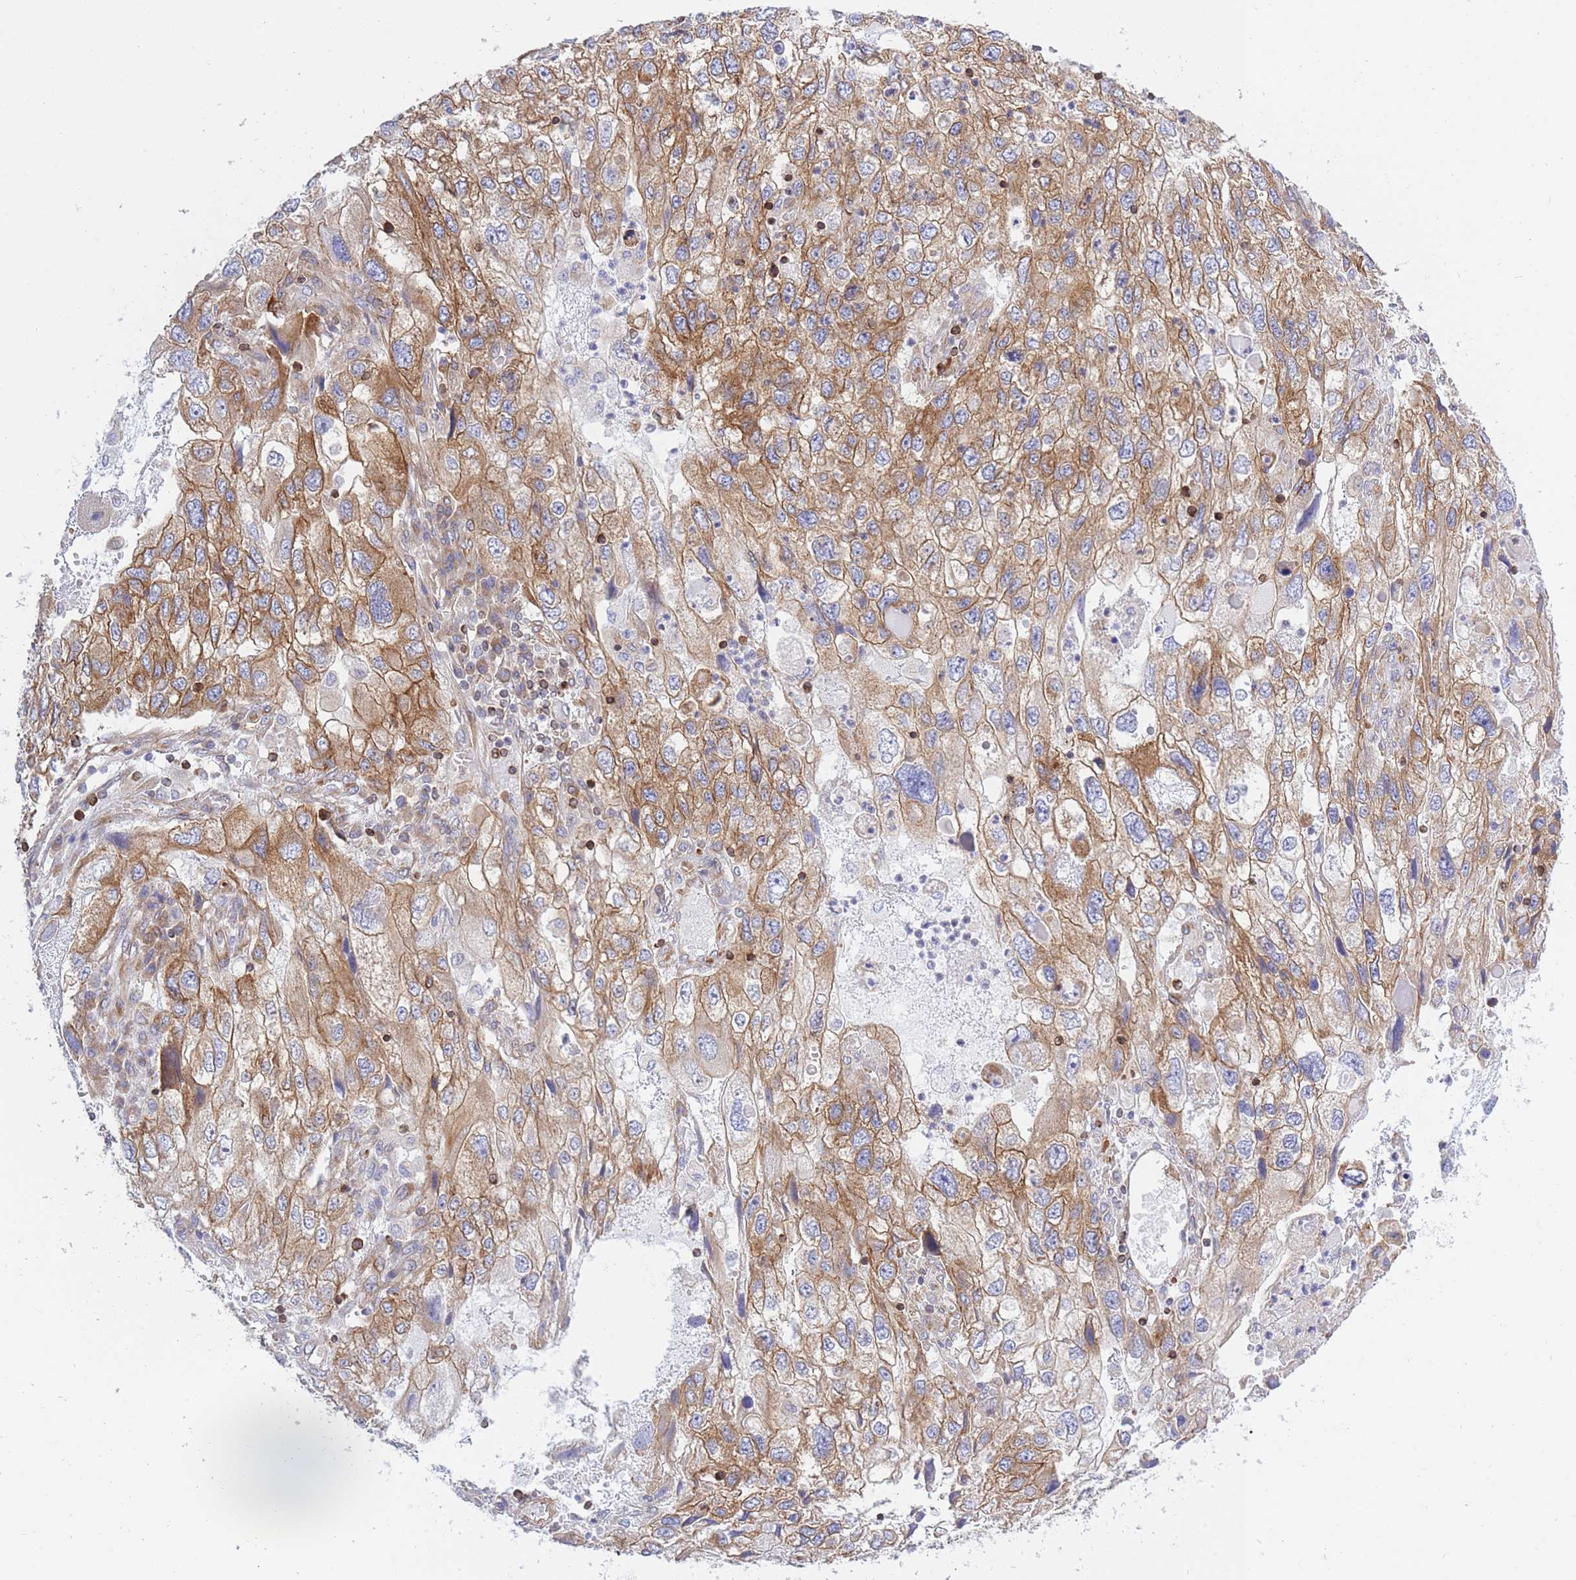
{"staining": {"intensity": "moderate", "quantity": ">75%", "location": "cytoplasmic/membranous"}, "tissue": "endometrial cancer", "cell_type": "Tumor cells", "image_type": "cancer", "snomed": [{"axis": "morphology", "description": "Adenocarcinoma, NOS"}, {"axis": "topography", "description": "Endometrium"}], "caption": "IHC micrograph of human endometrial cancer stained for a protein (brown), which exhibits medium levels of moderate cytoplasmic/membranous expression in about >75% of tumor cells.", "gene": "REM1", "patient": {"sex": "female", "age": 49}}